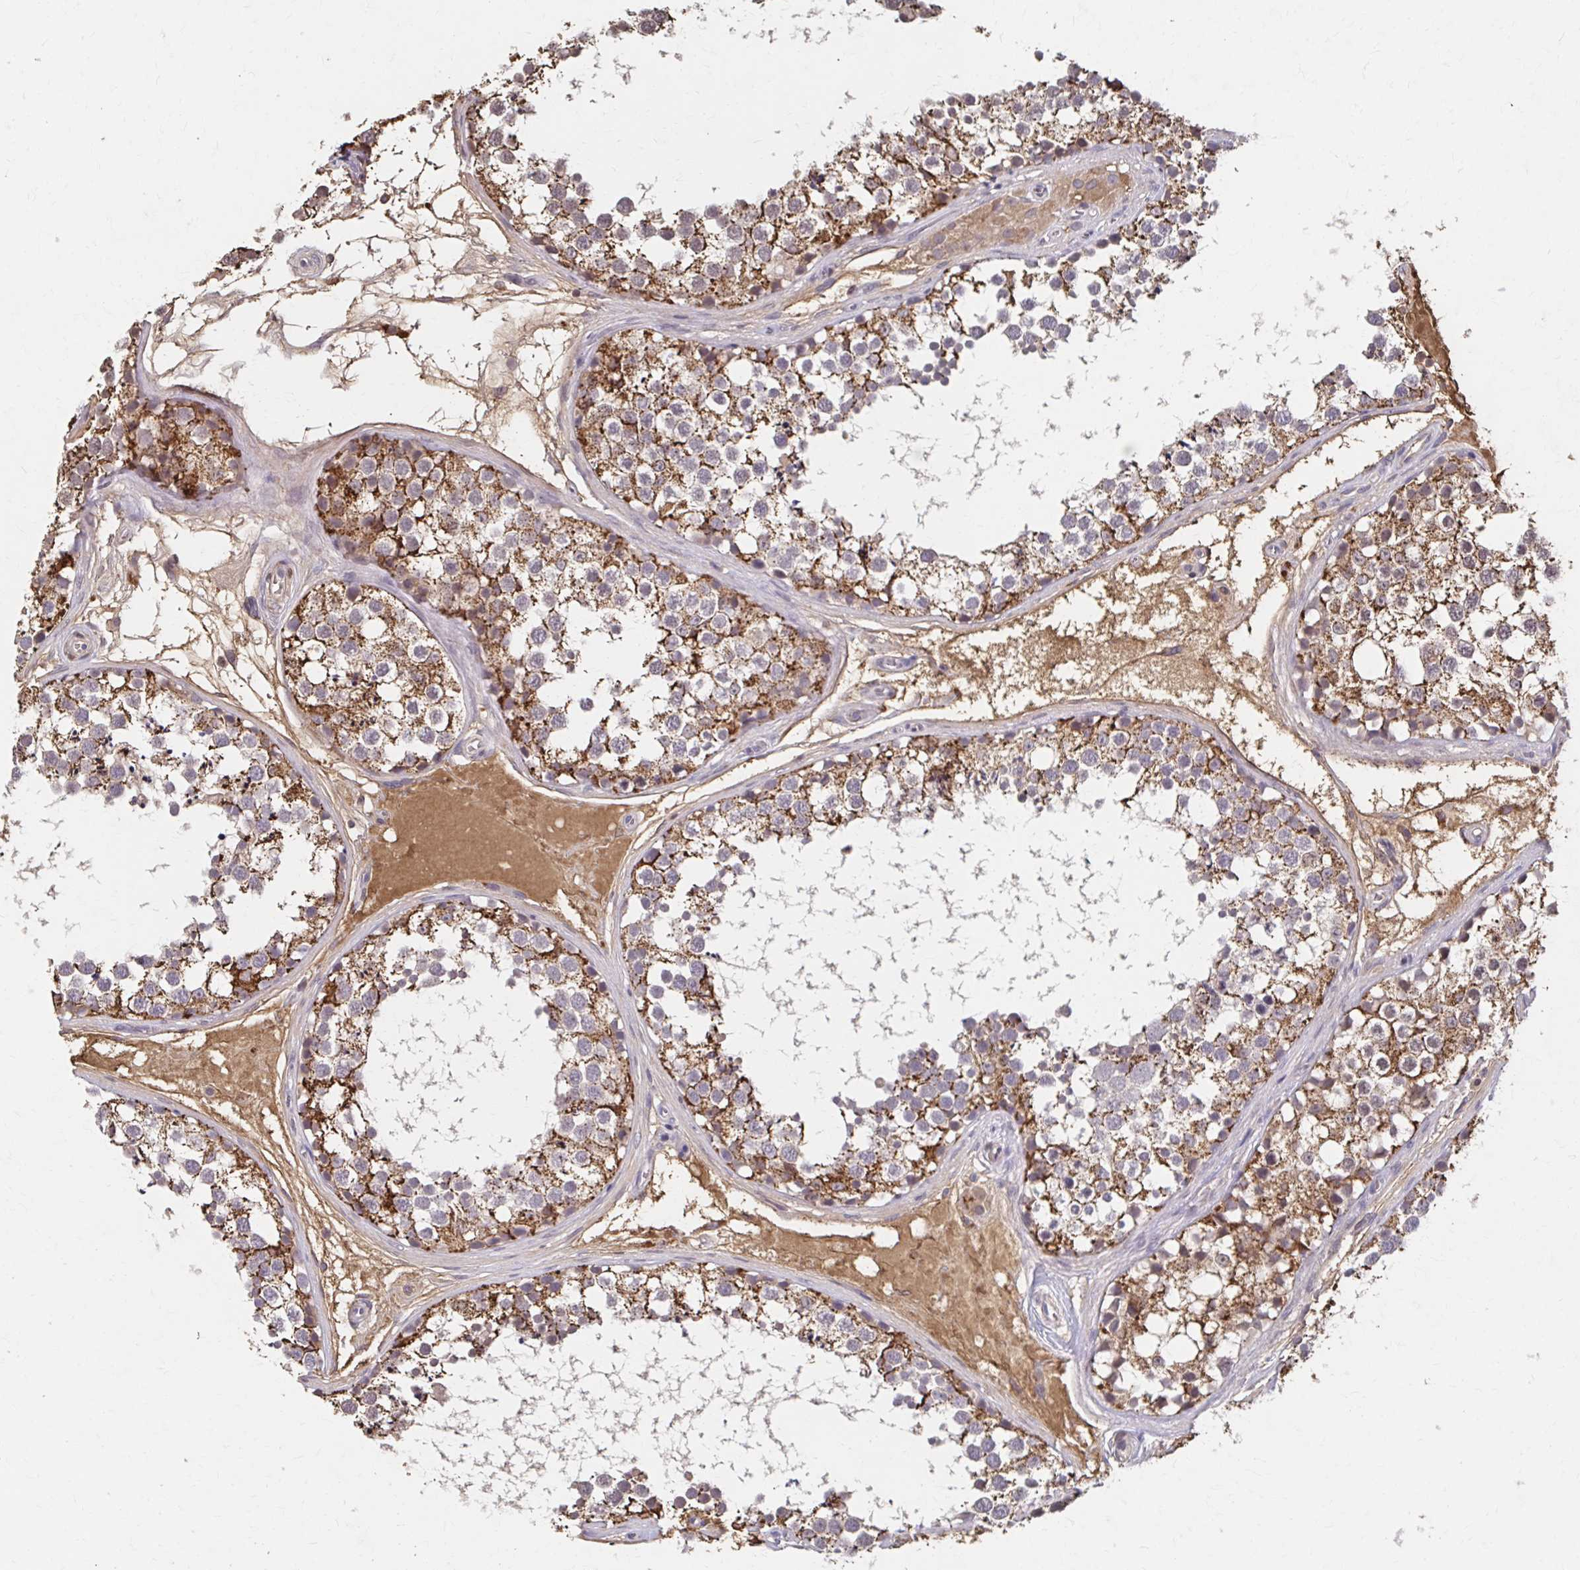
{"staining": {"intensity": "strong", "quantity": ">75%", "location": "cytoplasmic/membranous"}, "tissue": "testis", "cell_type": "Cells in seminiferous ducts", "image_type": "normal", "snomed": [{"axis": "morphology", "description": "Normal tissue, NOS"}, {"axis": "morphology", "description": "Seminoma, NOS"}, {"axis": "topography", "description": "Testis"}], "caption": "Immunohistochemistry image of benign testis stained for a protein (brown), which shows high levels of strong cytoplasmic/membranous positivity in about >75% of cells in seminiferous ducts.", "gene": "HMGCS2", "patient": {"sex": "male", "age": 65}}